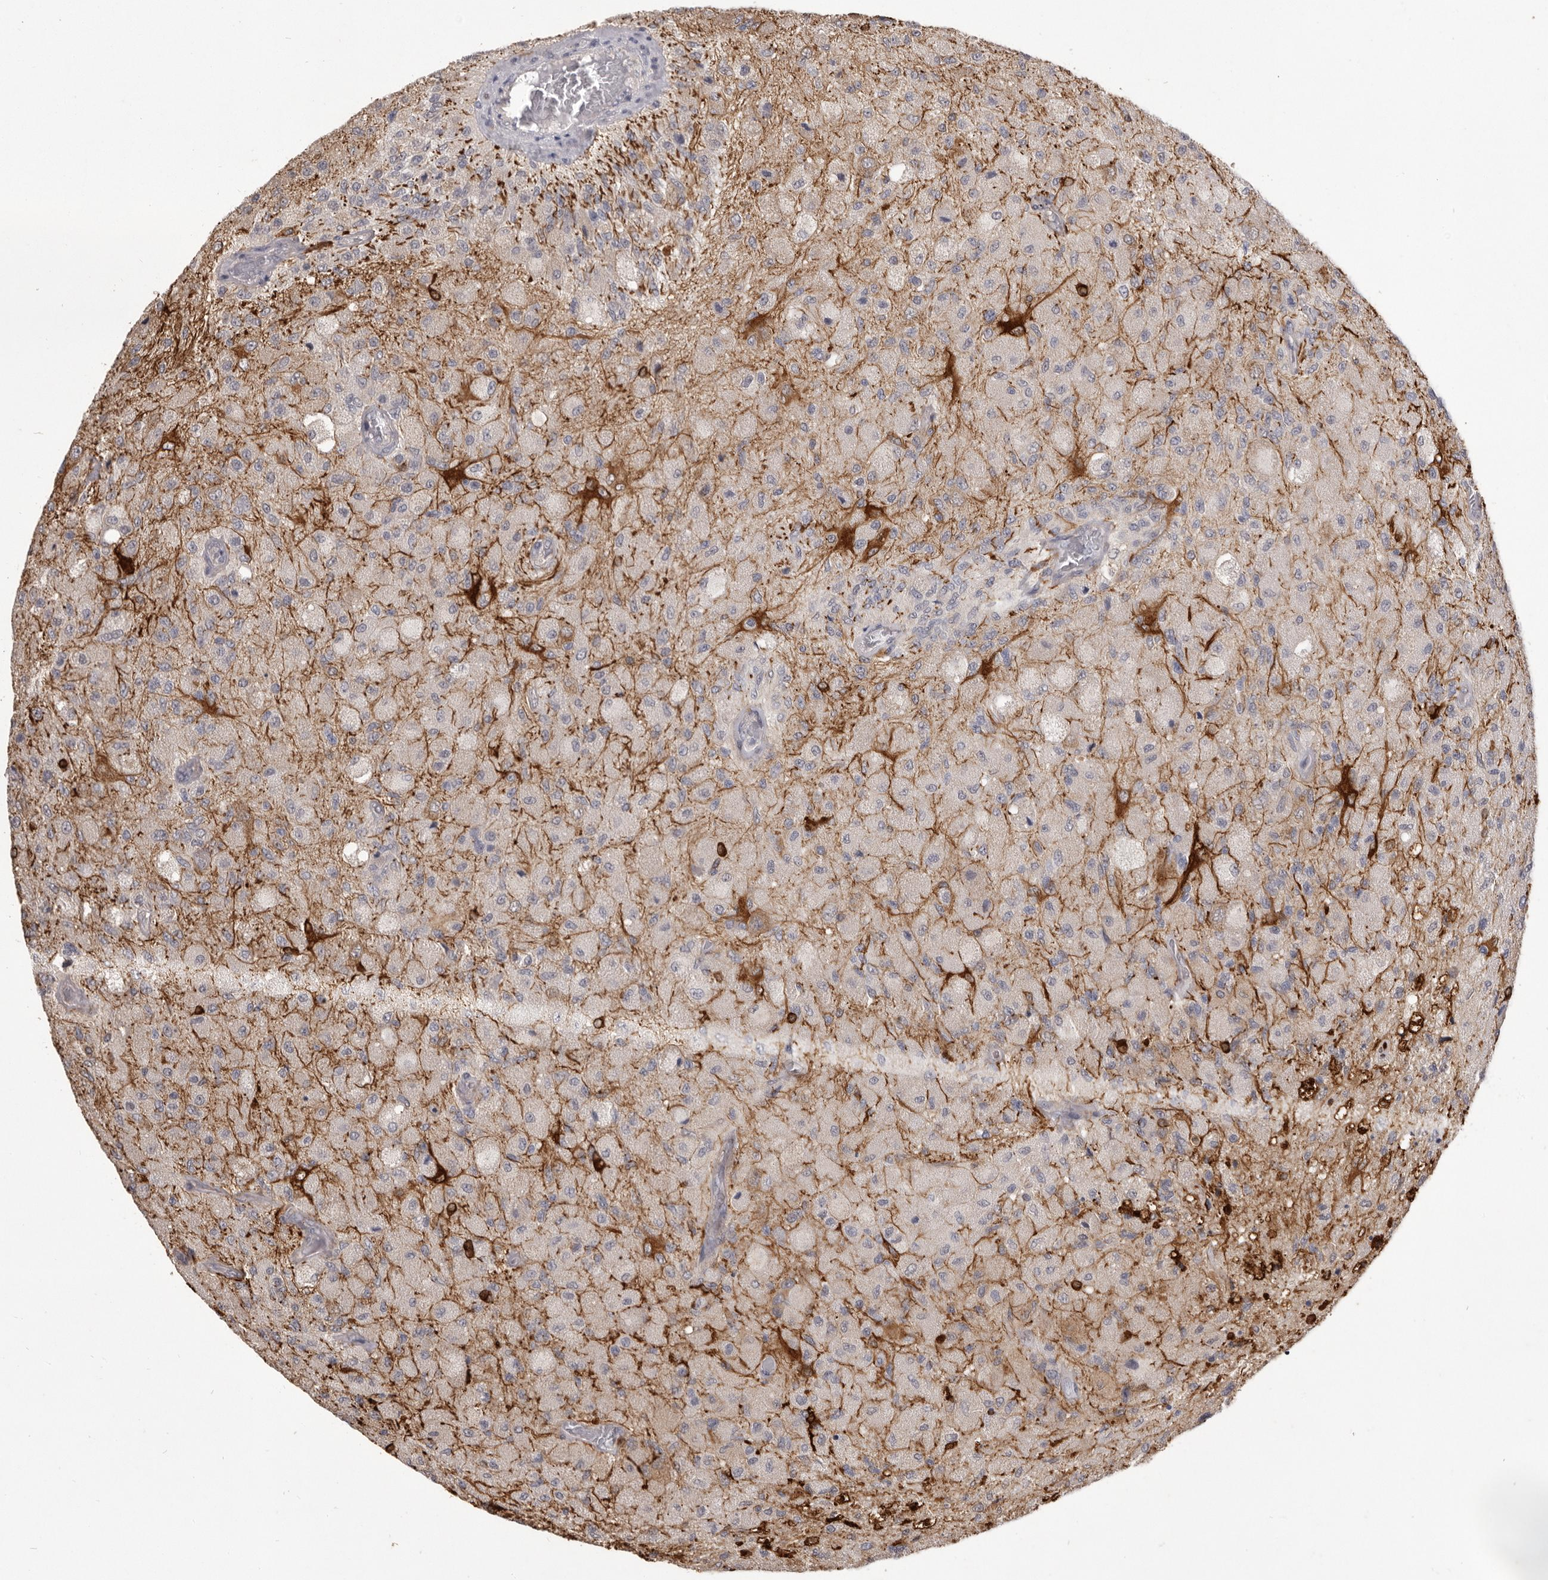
{"staining": {"intensity": "weak", "quantity": "<25%", "location": "cytoplasmic/membranous"}, "tissue": "glioma", "cell_type": "Tumor cells", "image_type": "cancer", "snomed": [{"axis": "morphology", "description": "Normal tissue, NOS"}, {"axis": "morphology", "description": "Glioma, malignant, High grade"}, {"axis": "topography", "description": "Cerebral cortex"}], "caption": "Tumor cells show no significant staining in high-grade glioma (malignant).", "gene": "VPS45", "patient": {"sex": "male", "age": 77}}